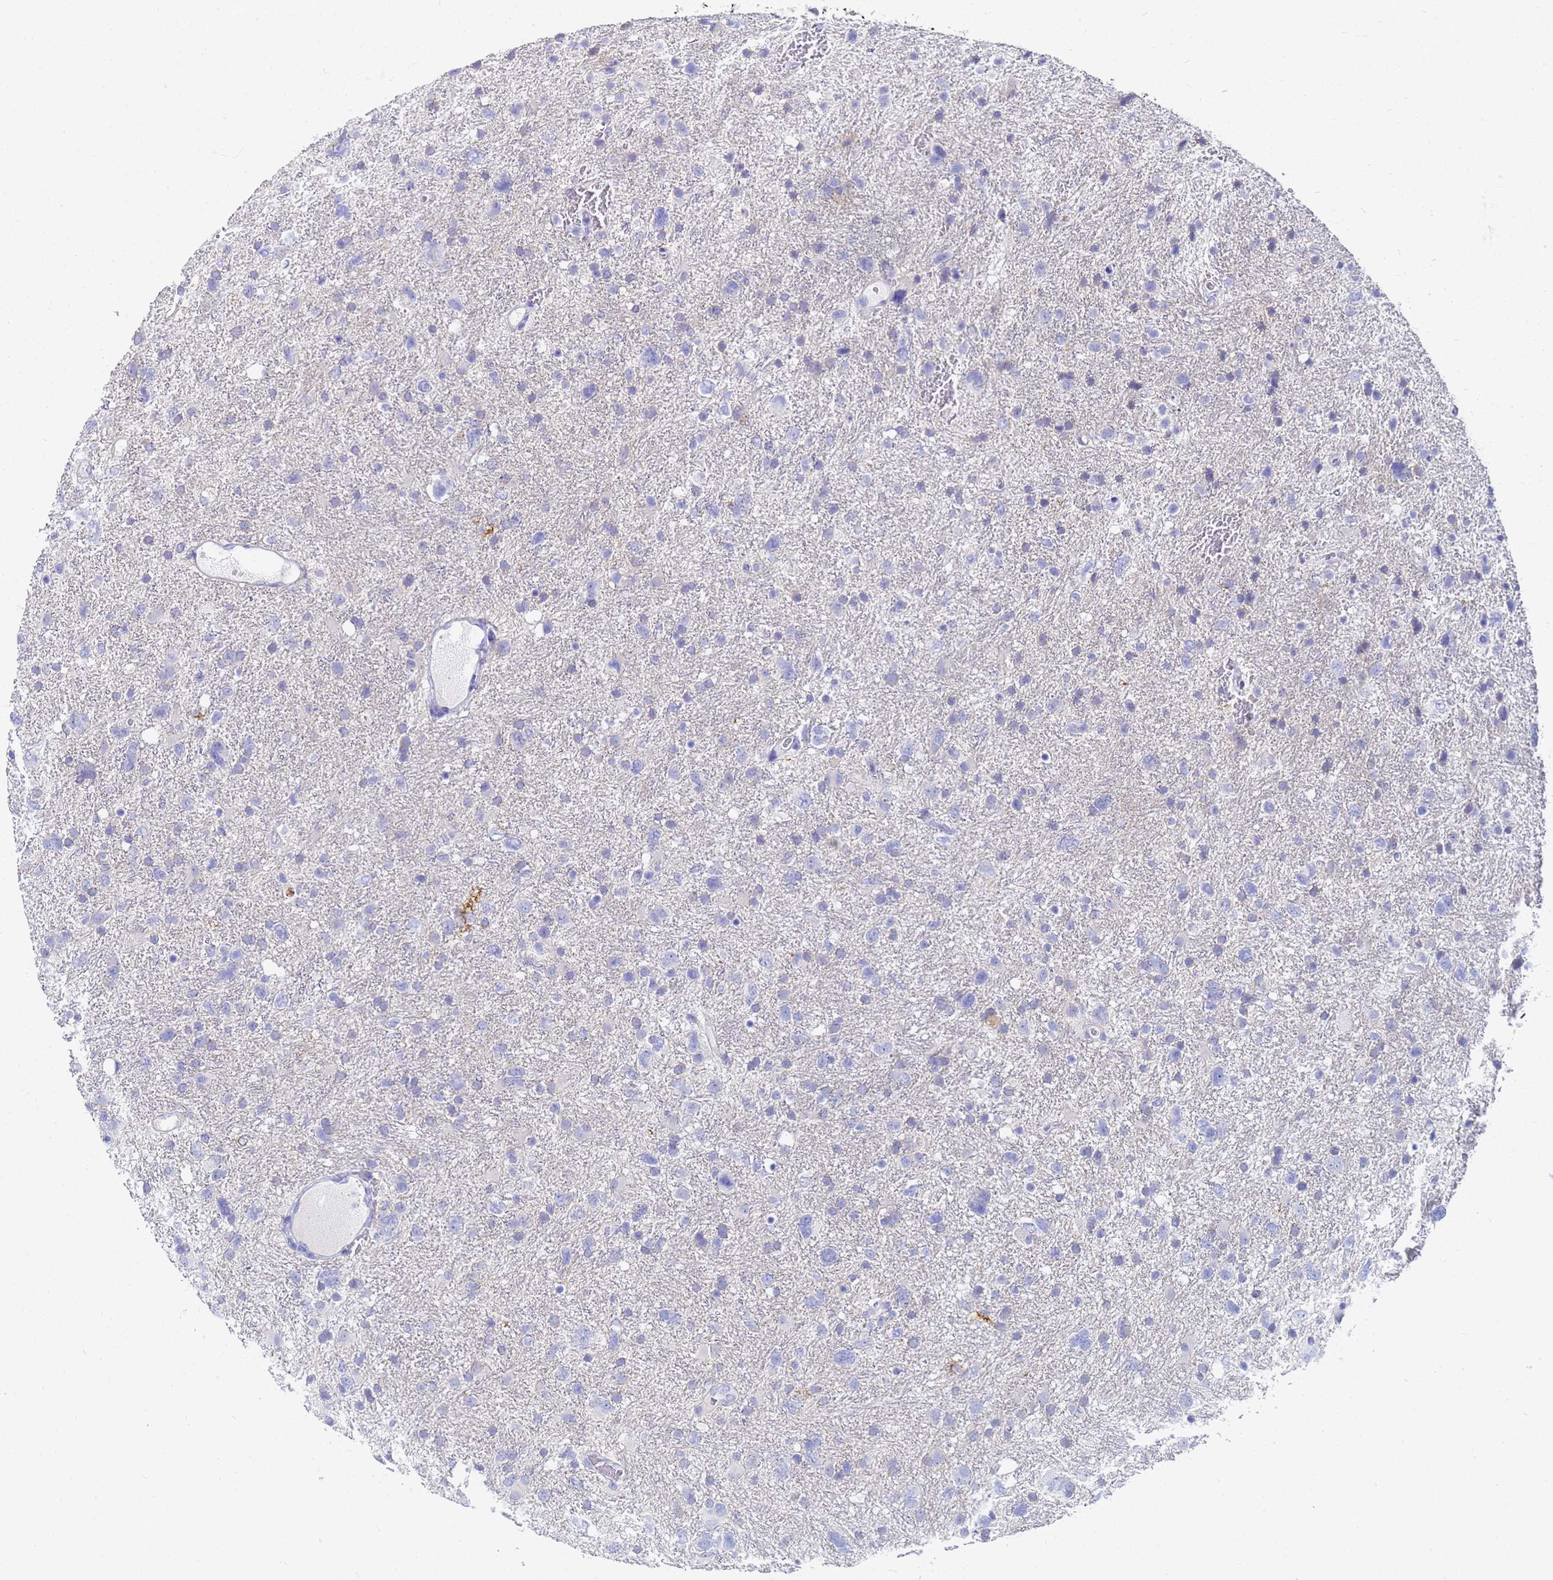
{"staining": {"intensity": "negative", "quantity": "none", "location": "none"}, "tissue": "glioma", "cell_type": "Tumor cells", "image_type": "cancer", "snomed": [{"axis": "morphology", "description": "Glioma, malignant, High grade"}, {"axis": "topography", "description": "Brain"}], "caption": "Image shows no protein expression in tumor cells of glioma tissue.", "gene": "C2orf72", "patient": {"sex": "male", "age": 61}}